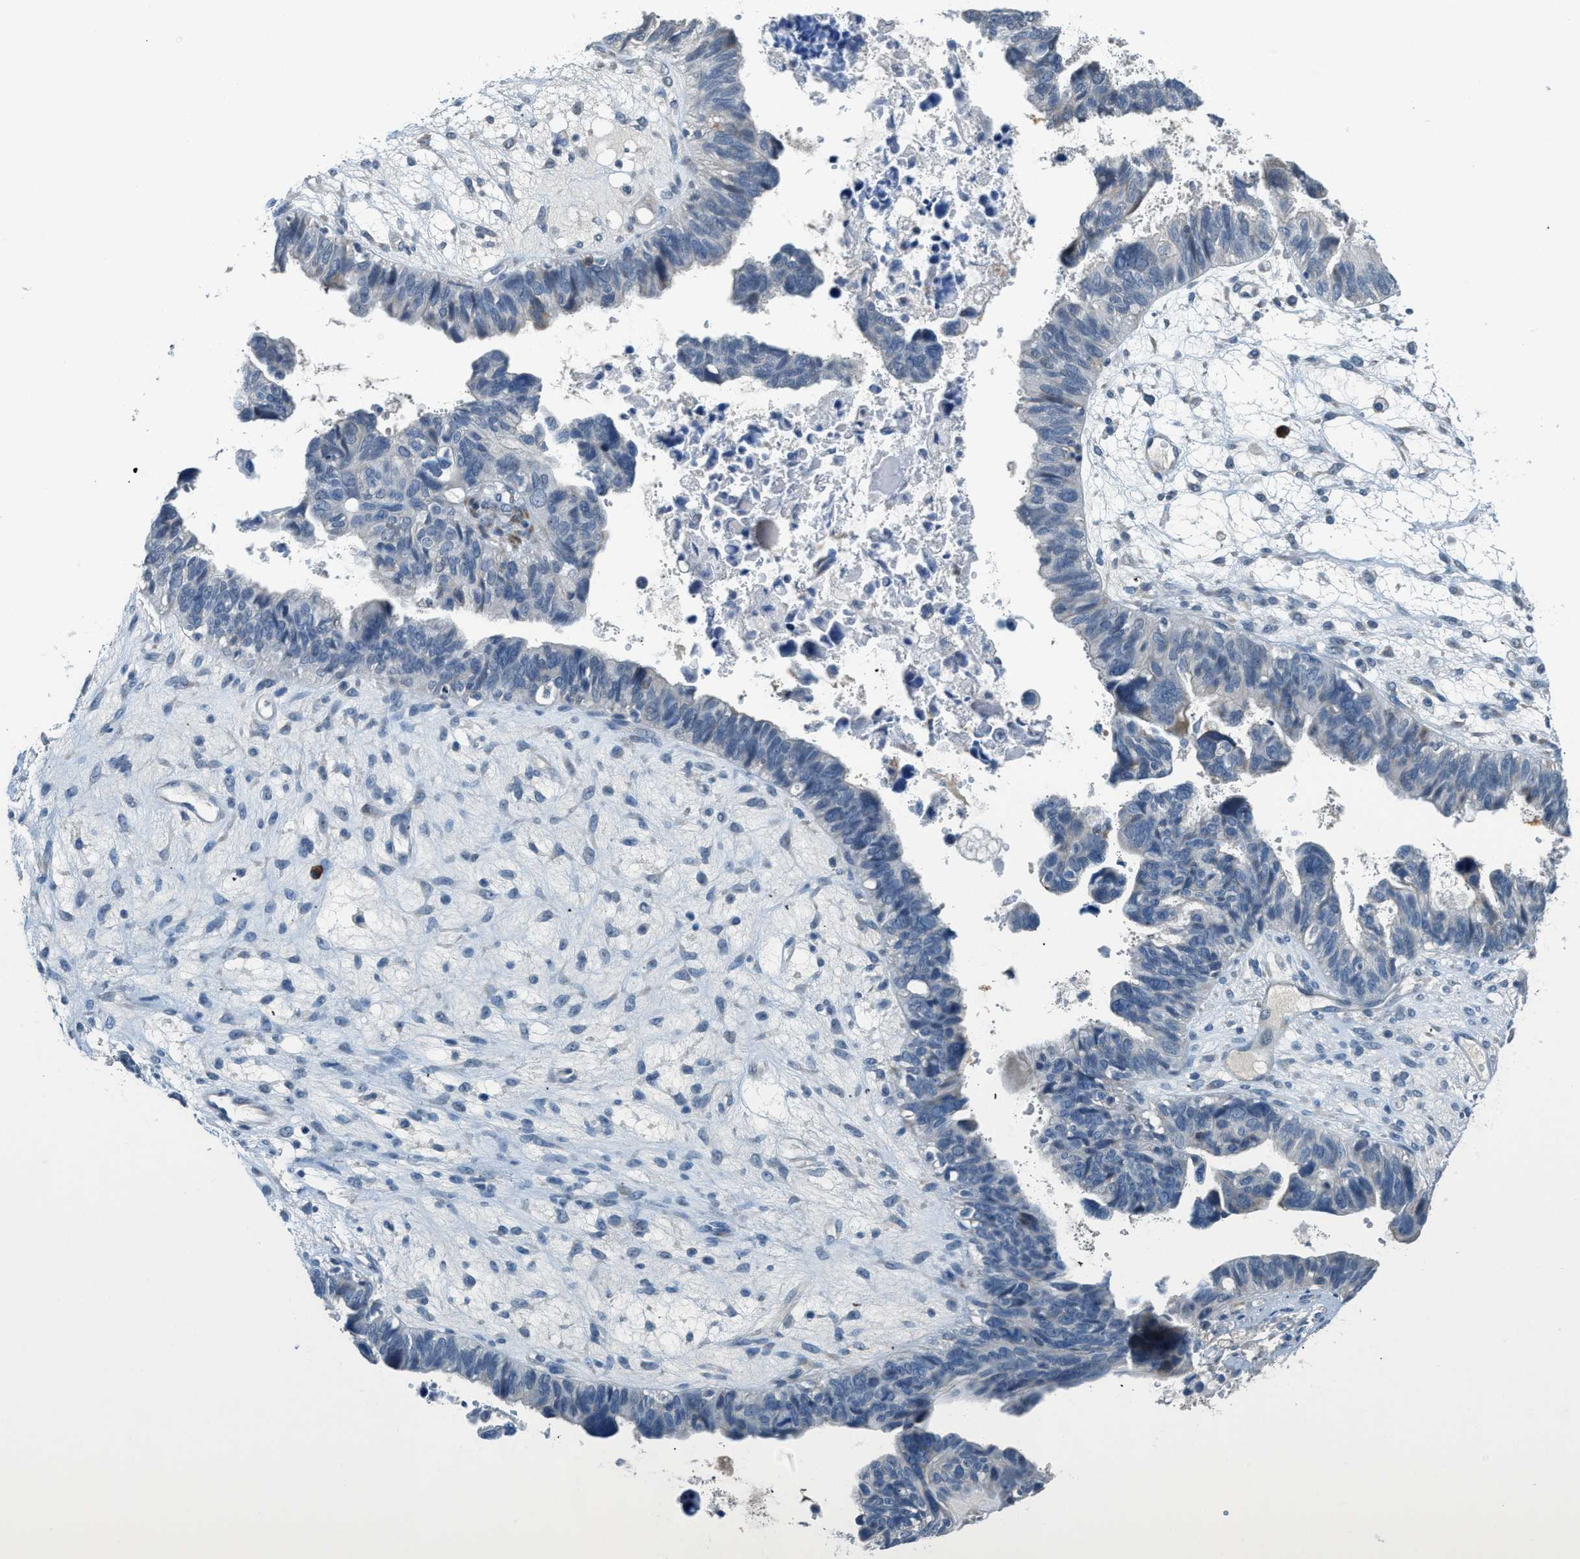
{"staining": {"intensity": "negative", "quantity": "none", "location": "none"}, "tissue": "ovarian cancer", "cell_type": "Tumor cells", "image_type": "cancer", "snomed": [{"axis": "morphology", "description": "Cystadenocarcinoma, serous, NOS"}, {"axis": "topography", "description": "Ovary"}], "caption": "IHC photomicrograph of neoplastic tissue: human serous cystadenocarcinoma (ovarian) stained with DAB (3,3'-diaminobenzidine) displays no significant protein staining in tumor cells.", "gene": "TMEM154", "patient": {"sex": "female", "age": 79}}